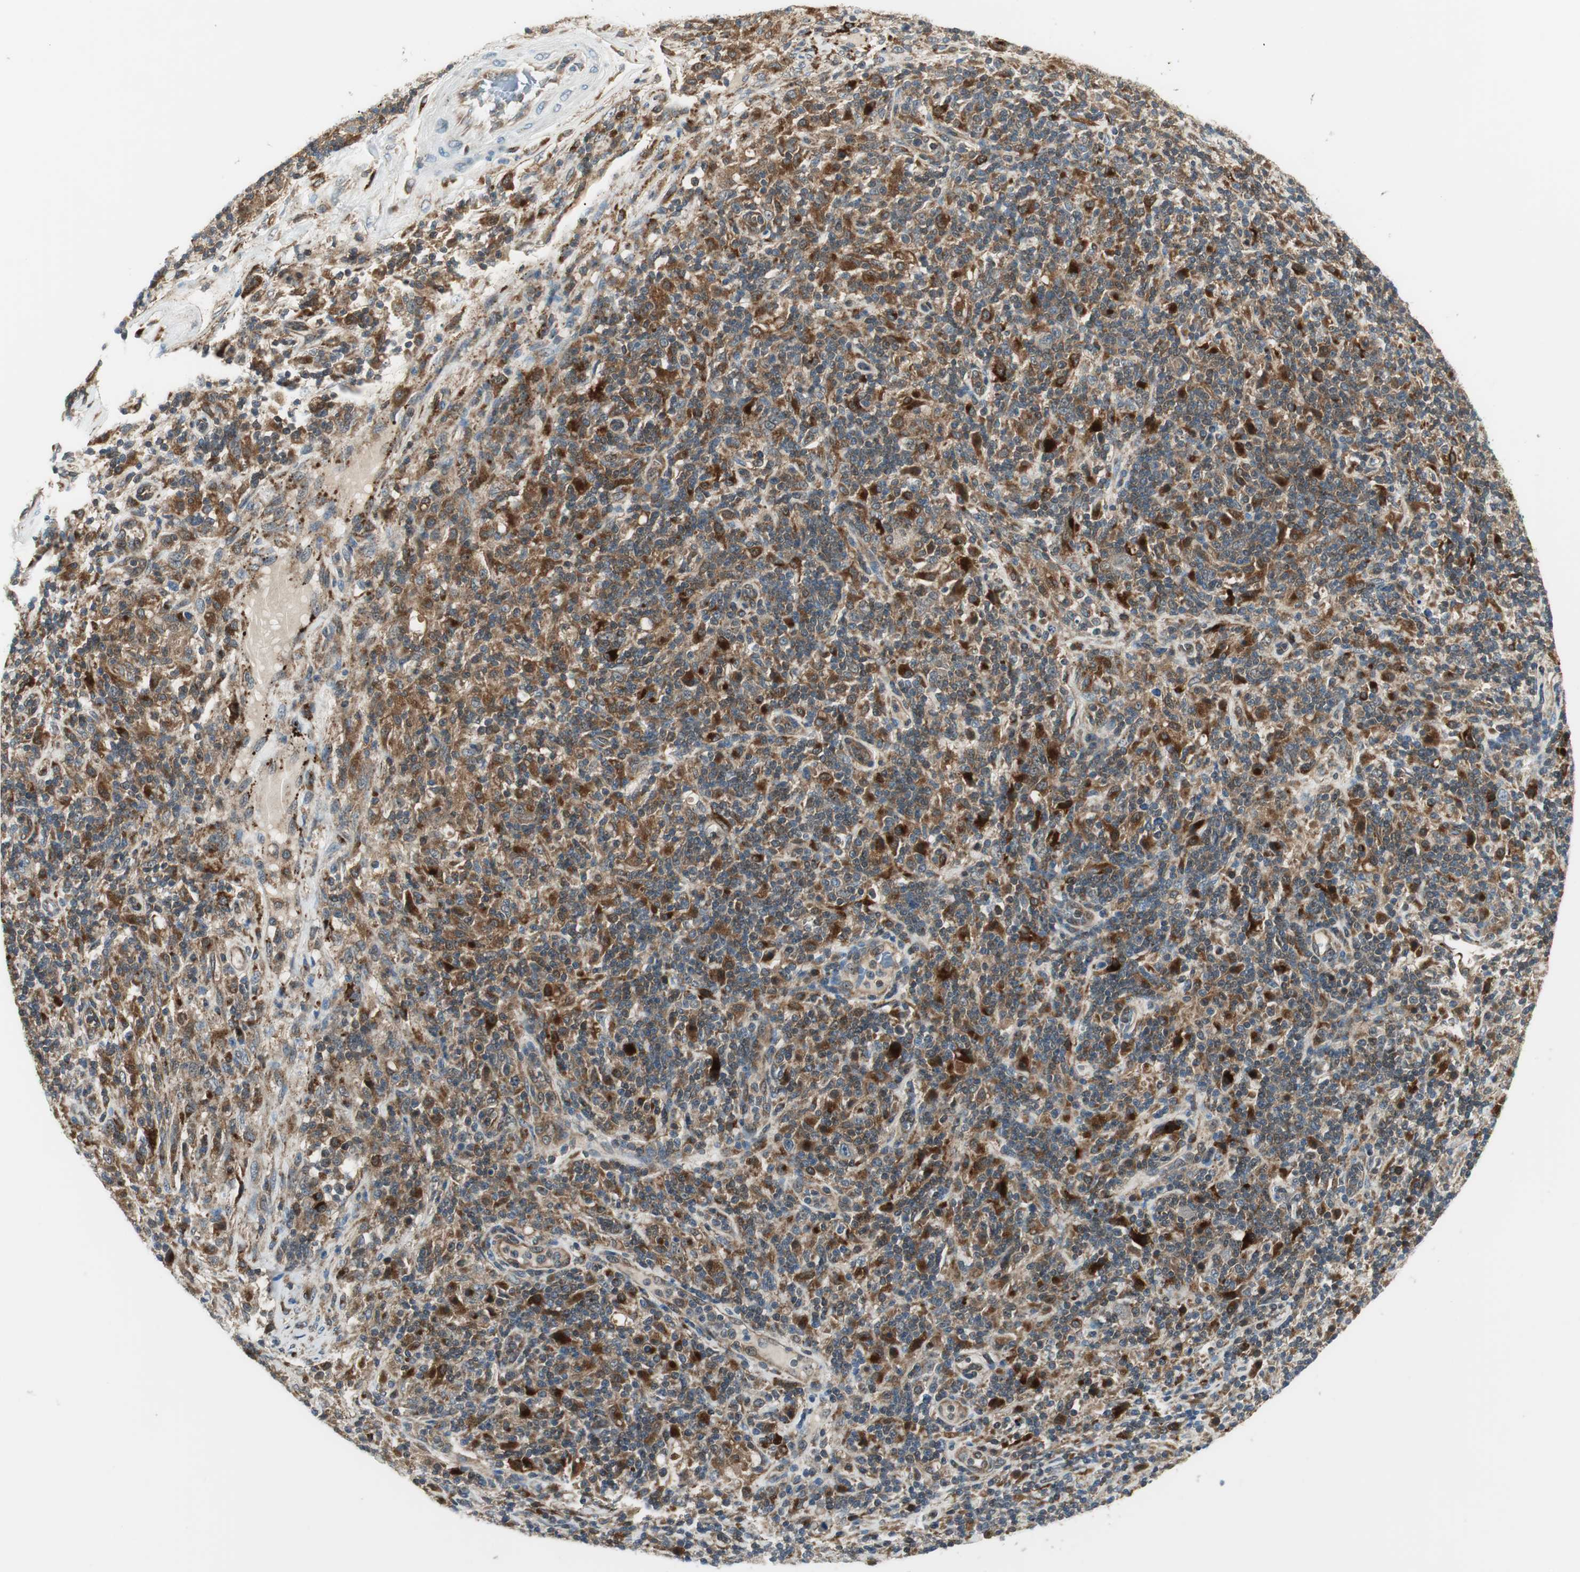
{"staining": {"intensity": "moderate", "quantity": ">75%", "location": "cytoplasmic/membranous"}, "tissue": "lymphoma", "cell_type": "Tumor cells", "image_type": "cancer", "snomed": [{"axis": "morphology", "description": "Hodgkin's disease, NOS"}, {"axis": "topography", "description": "Lymph node"}], "caption": "Immunohistochemical staining of human Hodgkin's disease shows moderate cytoplasmic/membranous protein expression in about >75% of tumor cells.", "gene": "NCK1", "patient": {"sex": "male", "age": 70}}